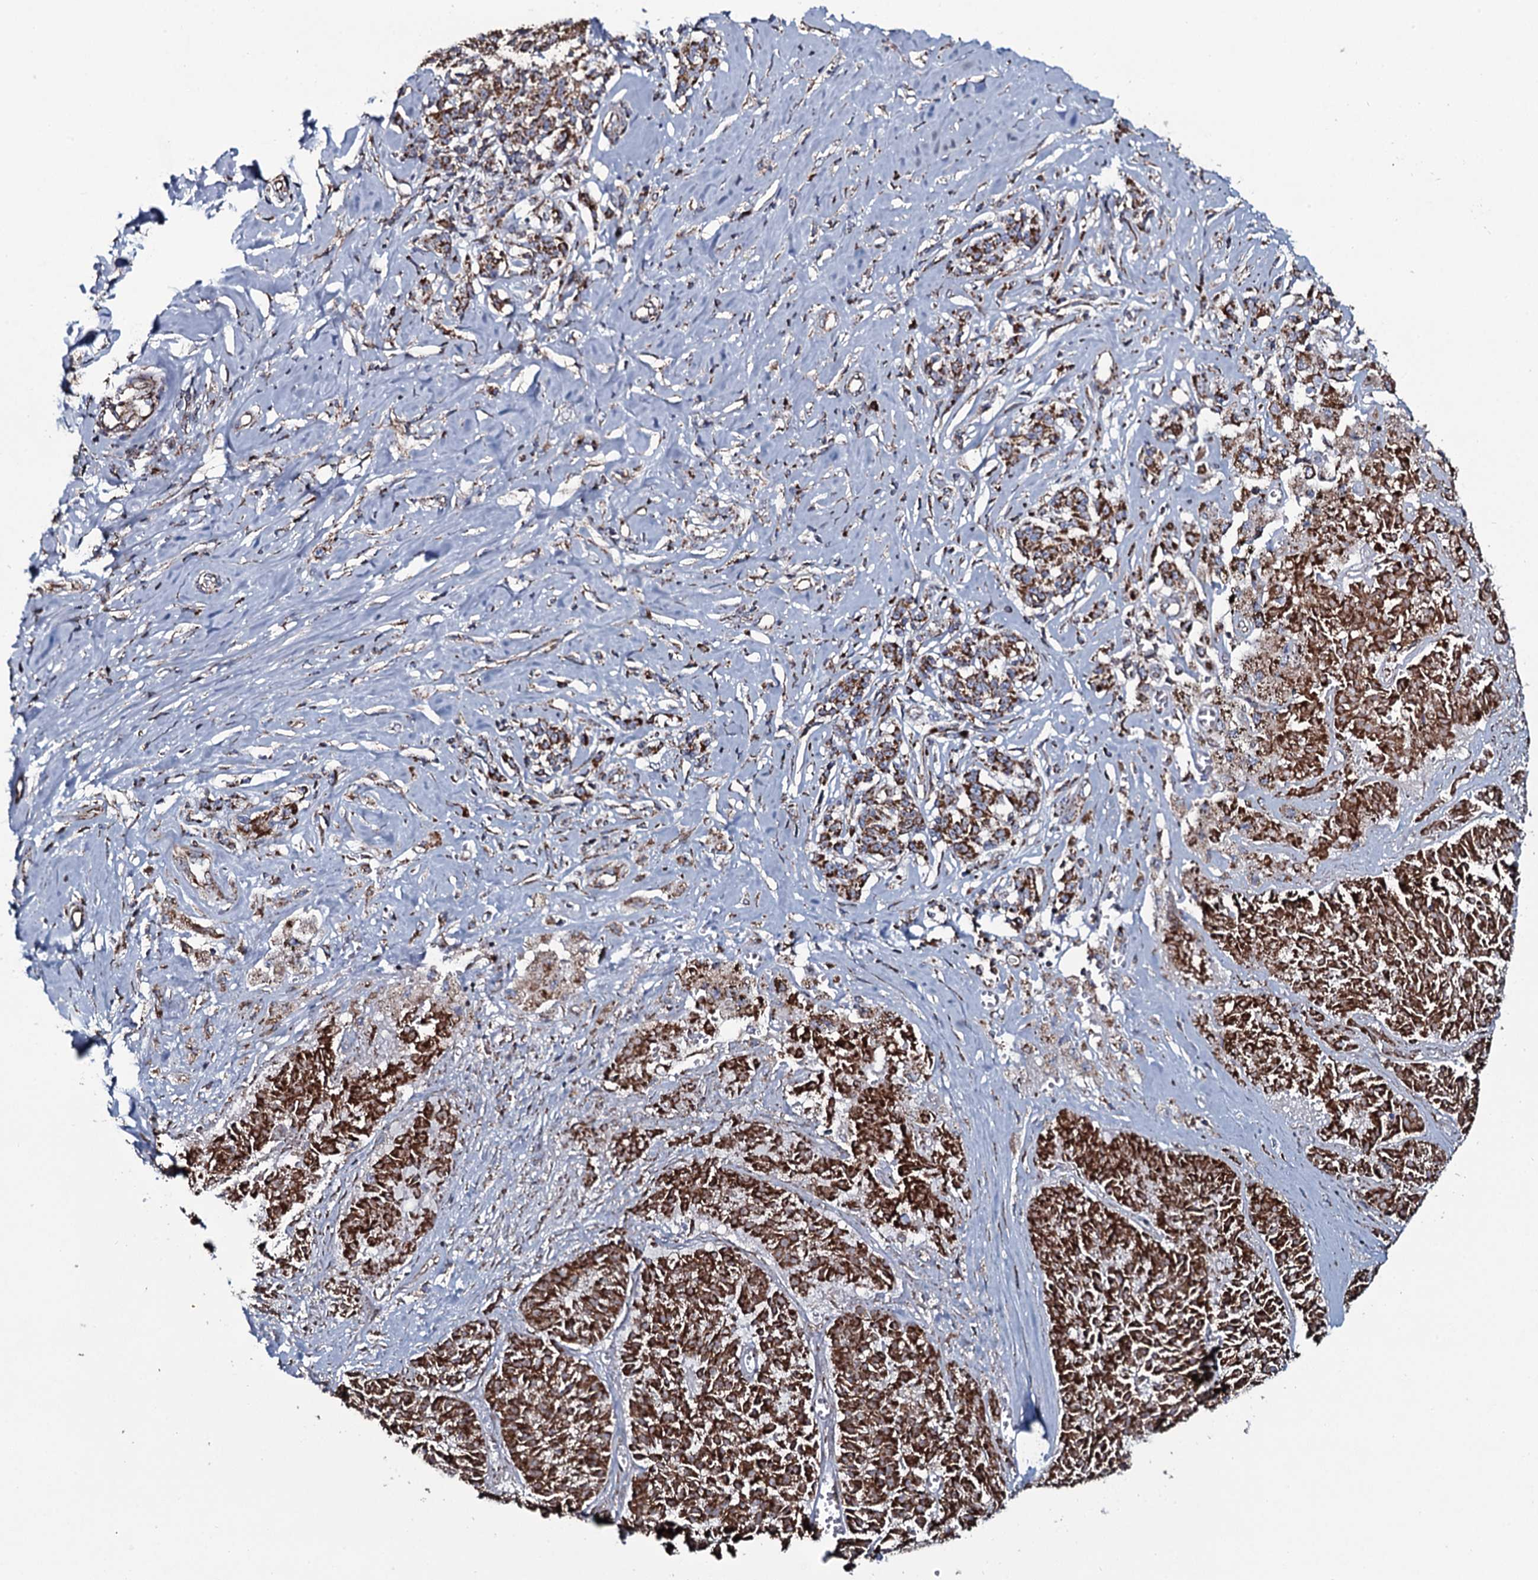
{"staining": {"intensity": "strong", "quantity": ">75%", "location": "cytoplasmic/membranous"}, "tissue": "melanoma", "cell_type": "Tumor cells", "image_type": "cancer", "snomed": [{"axis": "morphology", "description": "Malignant melanoma, NOS"}, {"axis": "topography", "description": "Skin"}], "caption": "Immunohistochemical staining of human melanoma shows strong cytoplasmic/membranous protein positivity in about >75% of tumor cells. The protein is stained brown, and the nuclei are stained in blue (DAB IHC with brightfield microscopy, high magnification).", "gene": "EVC2", "patient": {"sex": "female", "age": 72}}